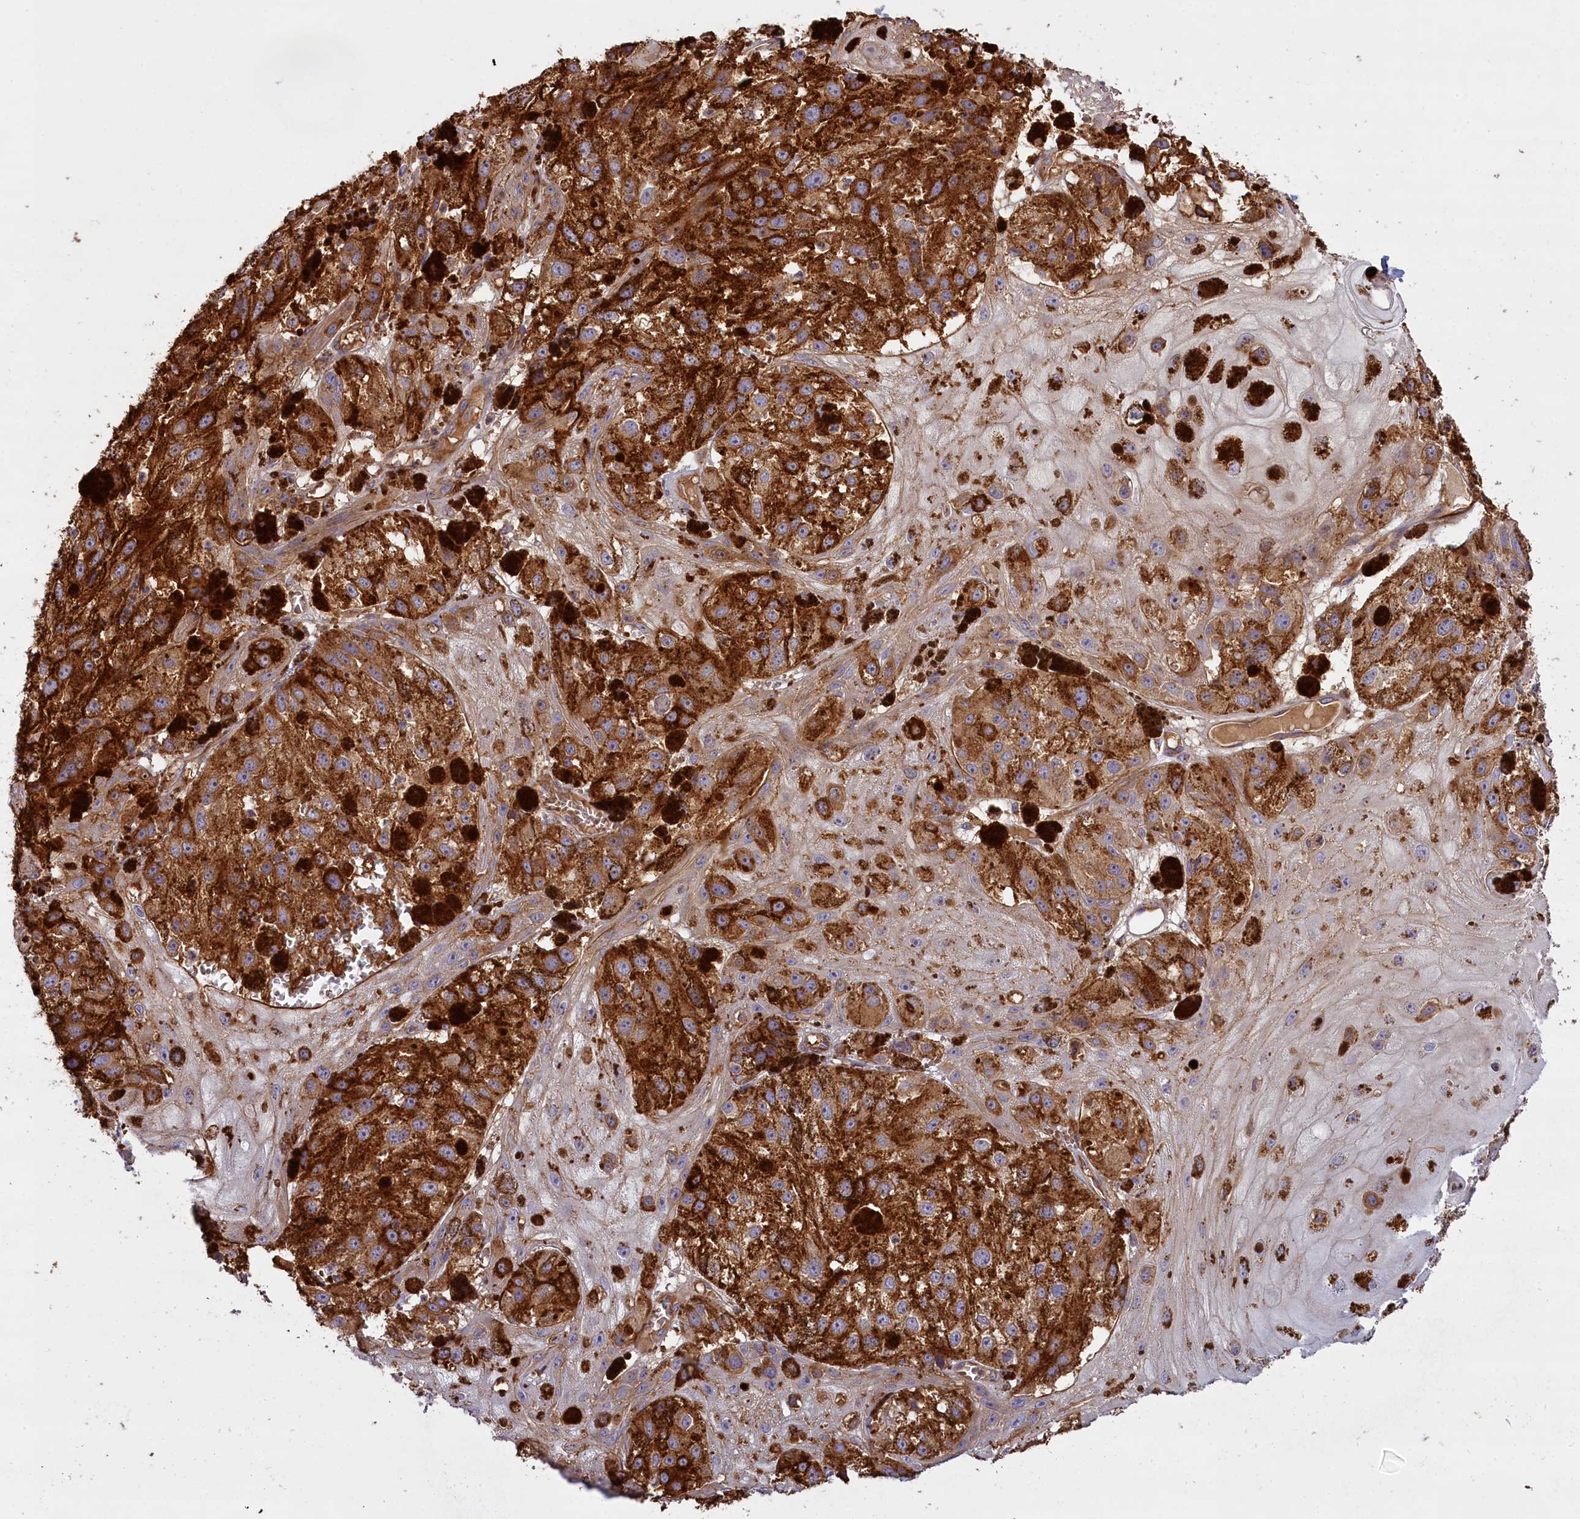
{"staining": {"intensity": "moderate", "quantity": ">75%", "location": "cytoplasmic/membranous"}, "tissue": "melanoma", "cell_type": "Tumor cells", "image_type": "cancer", "snomed": [{"axis": "morphology", "description": "Malignant melanoma, NOS"}, {"axis": "topography", "description": "Skin"}], "caption": "Melanoma stained for a protein shows moderate cytoplasmic/membranous positivity in tumor cells.", "gene": "FUZ", "patient": {"sex": "male", "age": 88}}